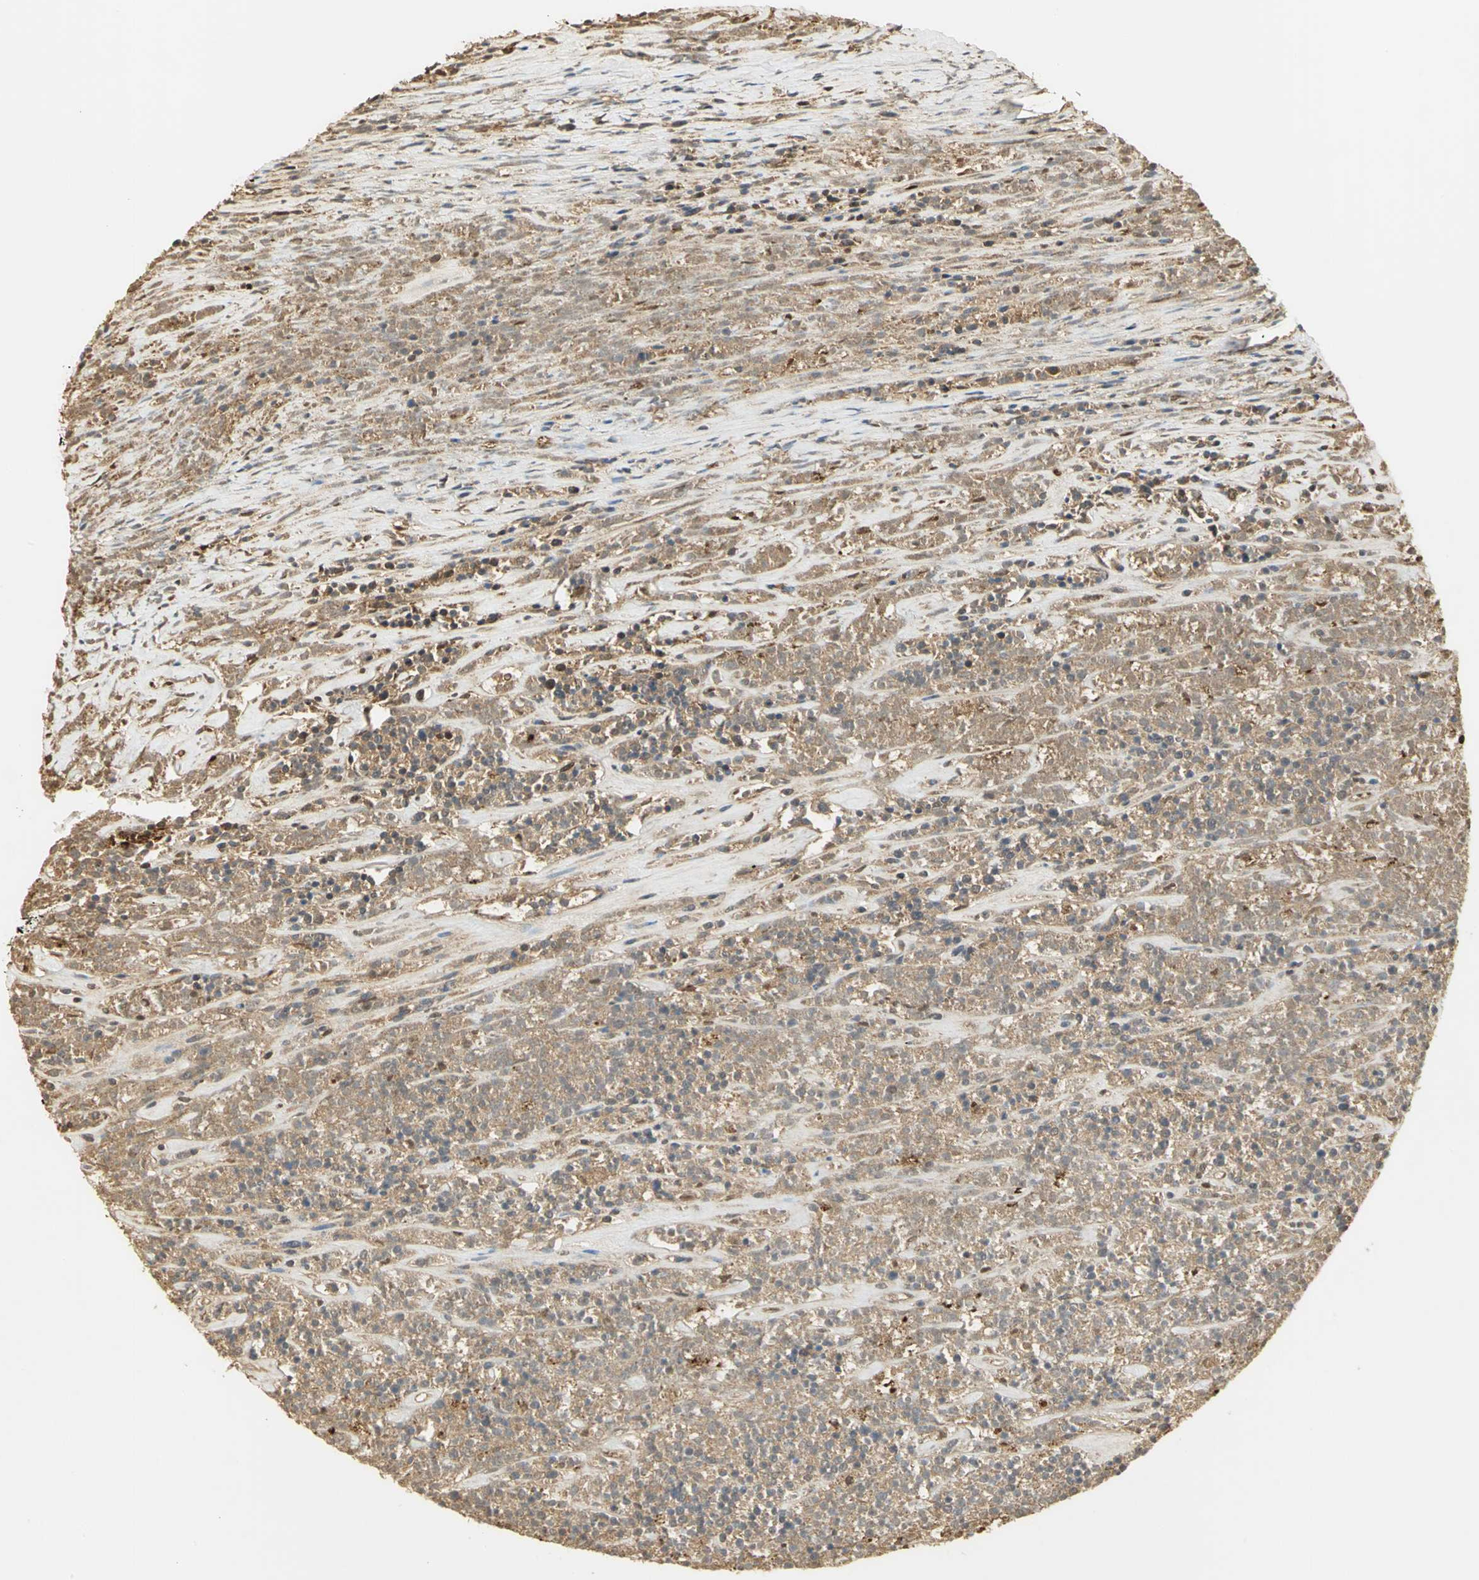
{"staining": {"intensity": "moderate", "quantity": "25%-75%", "location": "cytoplasmic/membranous,nuclear"}, "tissue": "lymphoma", "cell_type": "Tumor cells", "image_type": "cancer", "snomed": [{"axis": "morphology", "description": "Malignant lymphoma, non-Hodgkin's type, High grade"}, {"axis": "topography", "description": "Lymph node"}], "caption": "The image reveals immunohistochemical staining of high-grade malignant lymphoma, non-Hodgkin's type. There is moderate cytoplasmic/membranous and nuclear expression is present in approximately 25%-75% of tumor cells.", "gene": "SET", "patient": {"sex": "female", "age": 73}}